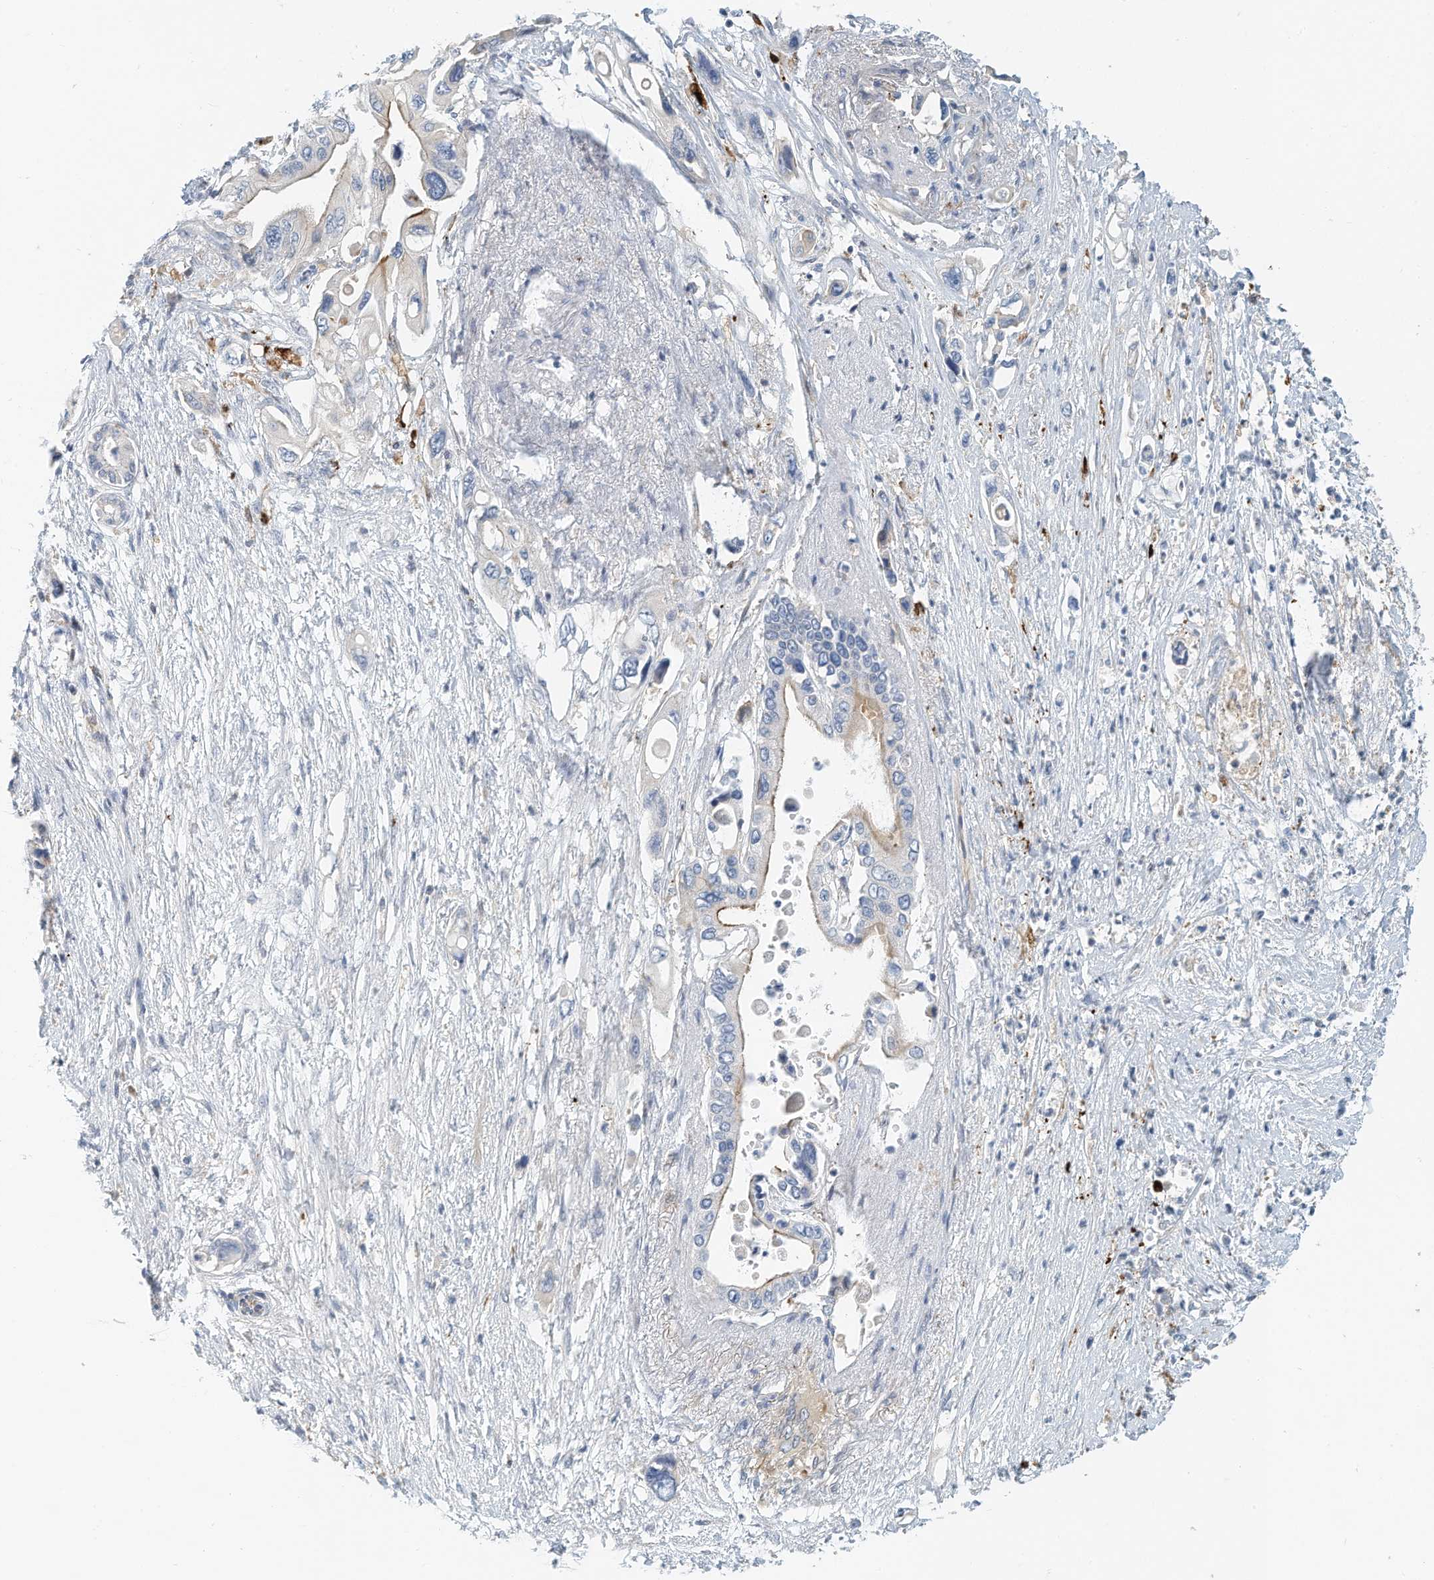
{"staining": {"intensity": "moderate", "quantity": "<25%", "location": "cytoplasmic/membranous"}, "tissue": "pancreatic cancer", "cell_type": "Tumor cells", "image_type": "cancer", "snomed": [{"axis": "morphology", "description": "Adenocarcinoma, NOS"}, {"axis": "topography", "description": "Pancreas"}], "caption": "A photomicrograph showing moderate cytoplasmic/membranous staining in approximately <25% of tumor cells in pancreatic cancer, as visualized by brown immunohistochemical staining.", "gene": "MICAL1", "patient": {"sex": "male", "age": 66}}